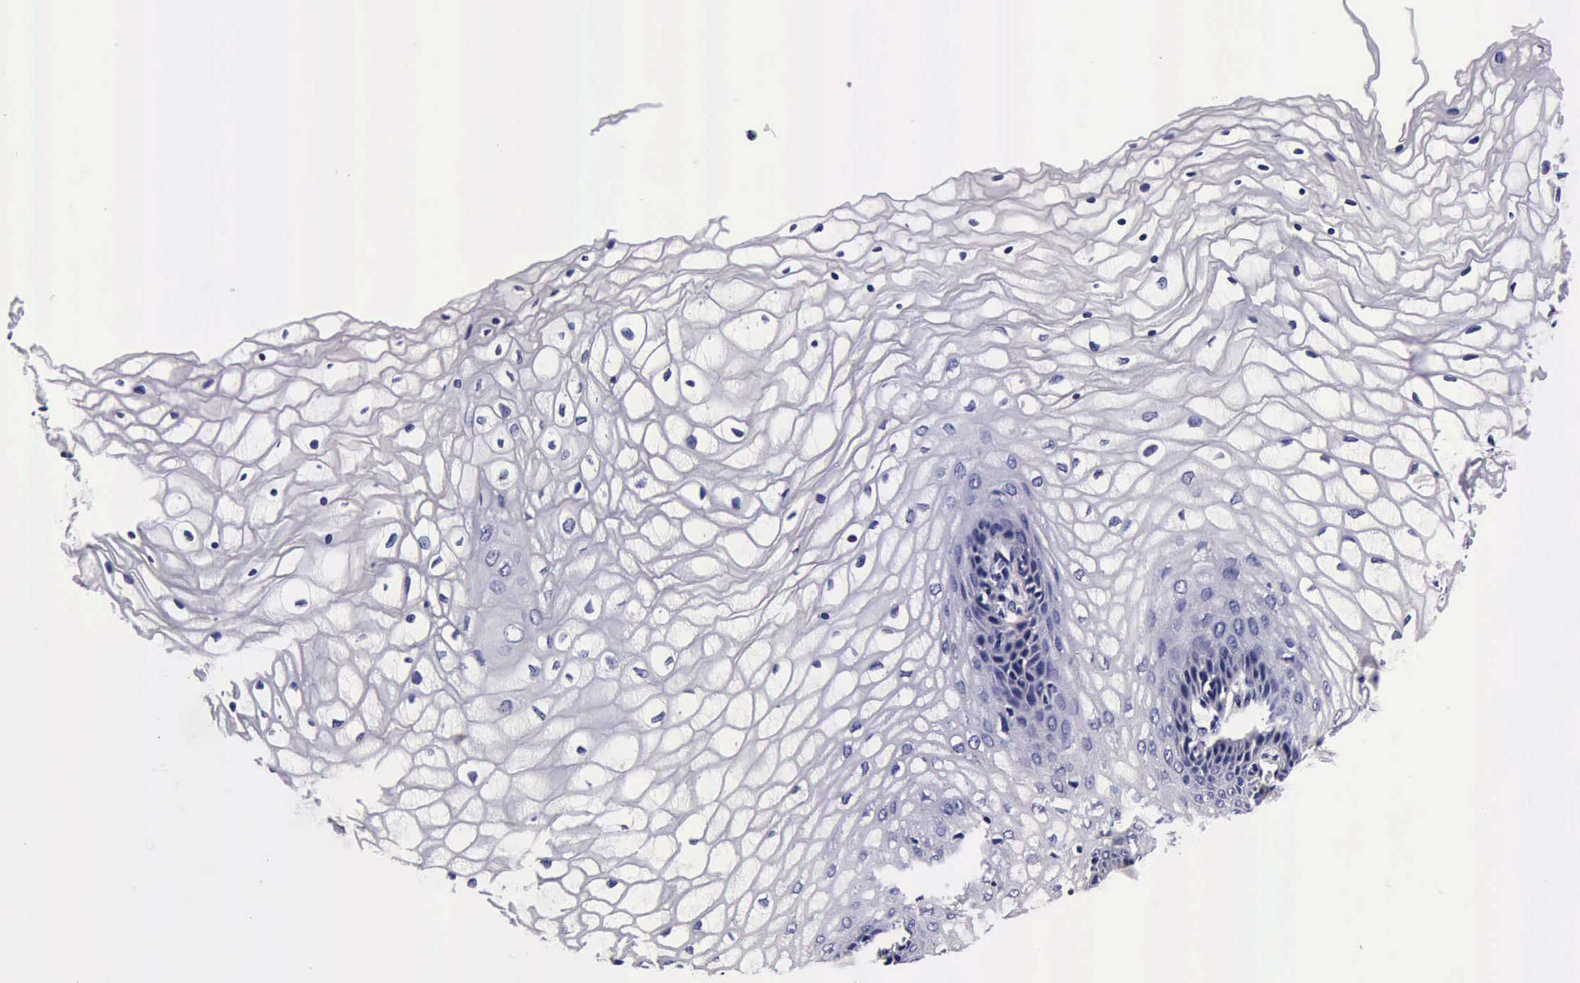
{"staining": {"intensity": "negative", "quantity": "none", "location": "none"}, "tissue": "vagina", "cell_type": "Squamous epithelial cells", "image_type": "normal", "snomed": [{"axis": "morphology", "description": "Normal tissue, NOS"}, {"axis": "topography", "description": "Vagina"}], "caption": "Immunohistochemistry histopathology image of benign vagina stained for a protein (brown), which displays no positivity in squamous epithelial cells. The staining is performed using DAB (3,3'-diaminobenzidine) brown chromogen with nuclei counter-stained in using hematoxylin.", "gene": "IAPP", "patient": {"sex": "female", "age": 34}}